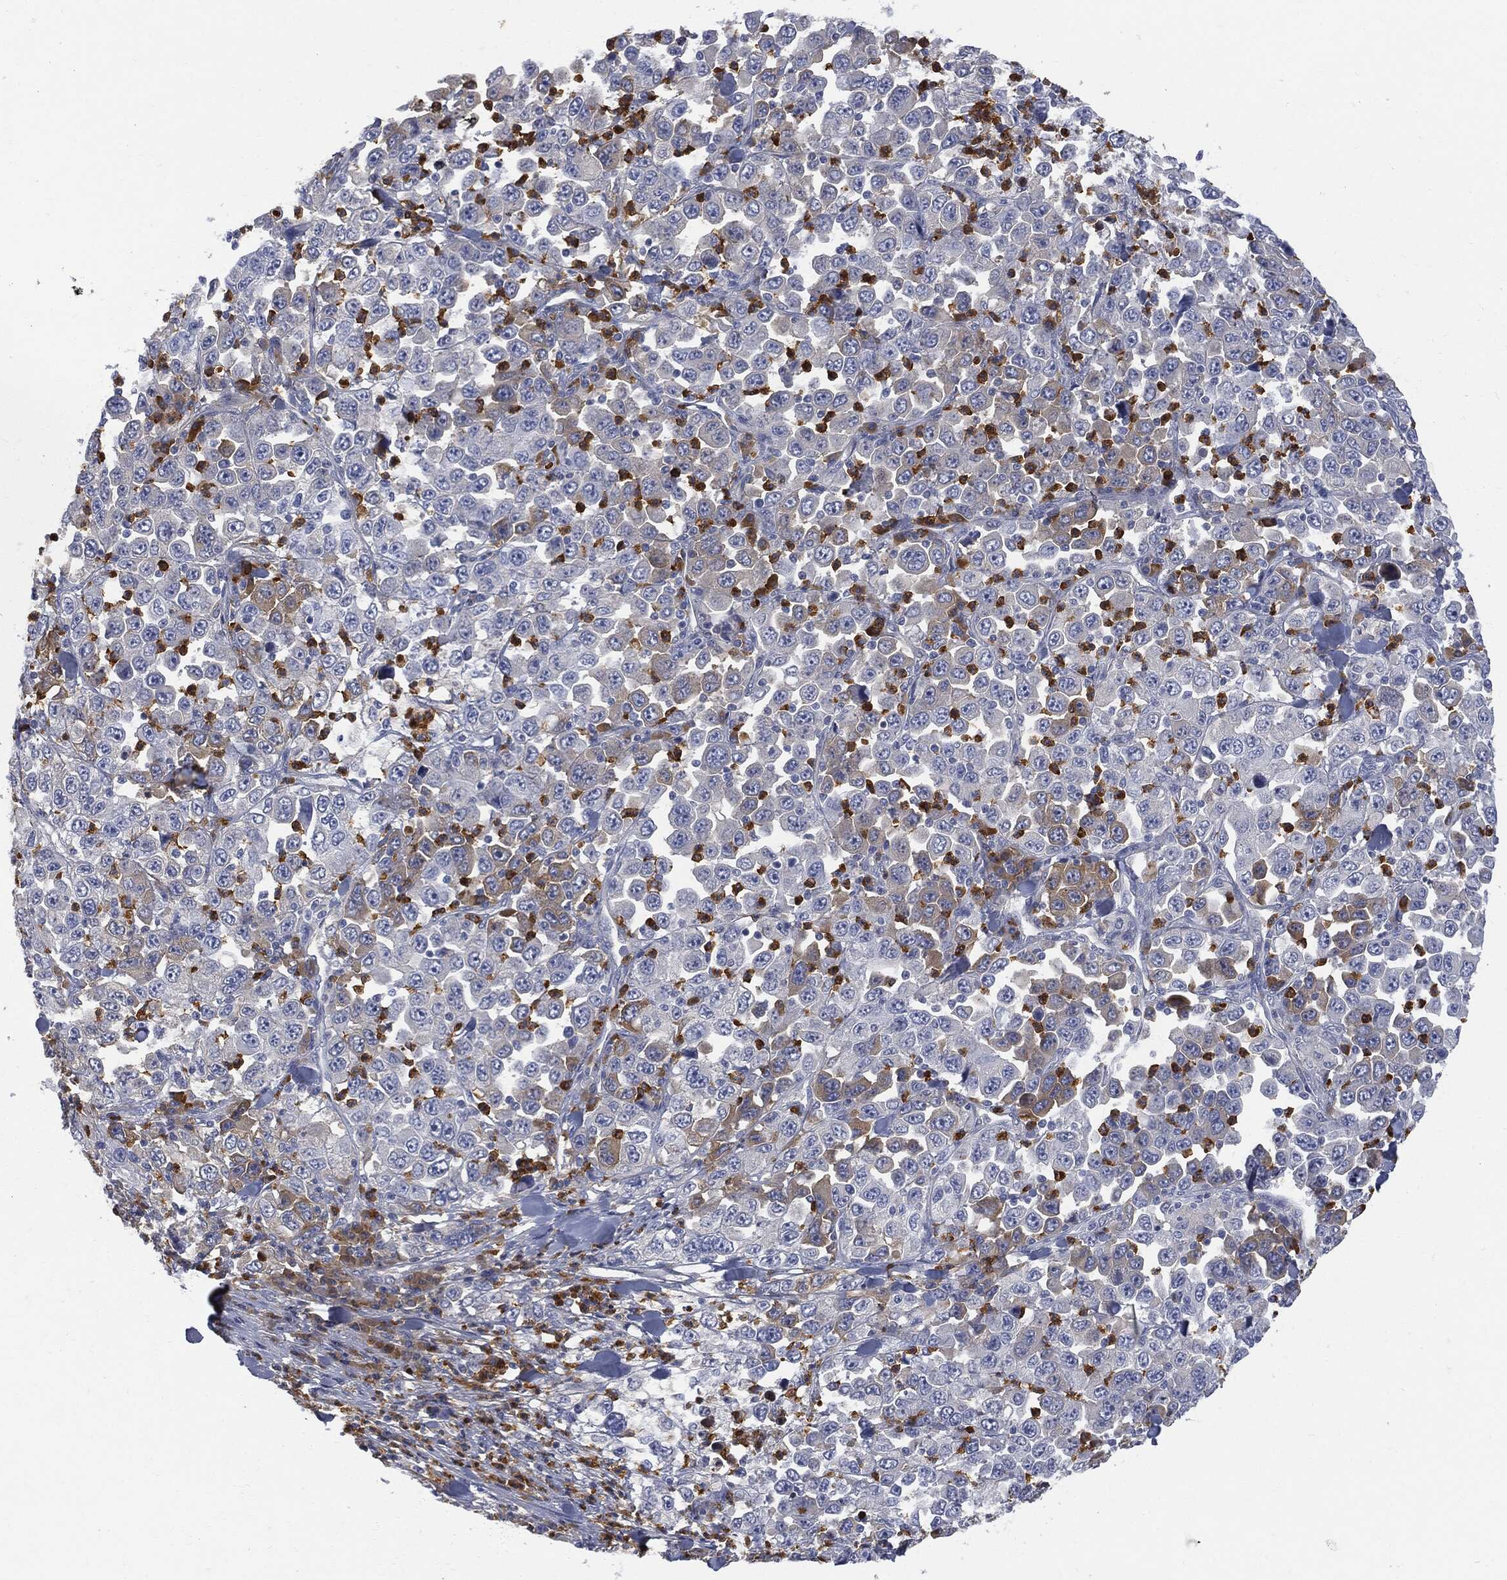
{"staining": {"intensity": "weak", "quantity": "<25%", "location": "cytoplasmic/membranous"}, "tissue": "stomach cancer", "cell_type": "Tumor cells", "image_type": "cancer", "snomed": [{"axis": "morphology", "description": "Normal tissue, NOS"}, {"axis": "morphology", "description": "Adenocarcinoma, NOS"}, {"axis": "topography", "description": "Stomach, upper"}, {"axis": "topography", "description": "Stomach"}], "caption": "This is a photomicrograph of immunohistochemistry staining of adenocarcinoma (stomach), which shows no staining in tumor cells. (DAB IHC, high magnification).", "gene": "BTK", "patient": {"sex": "male", "age": 59}}